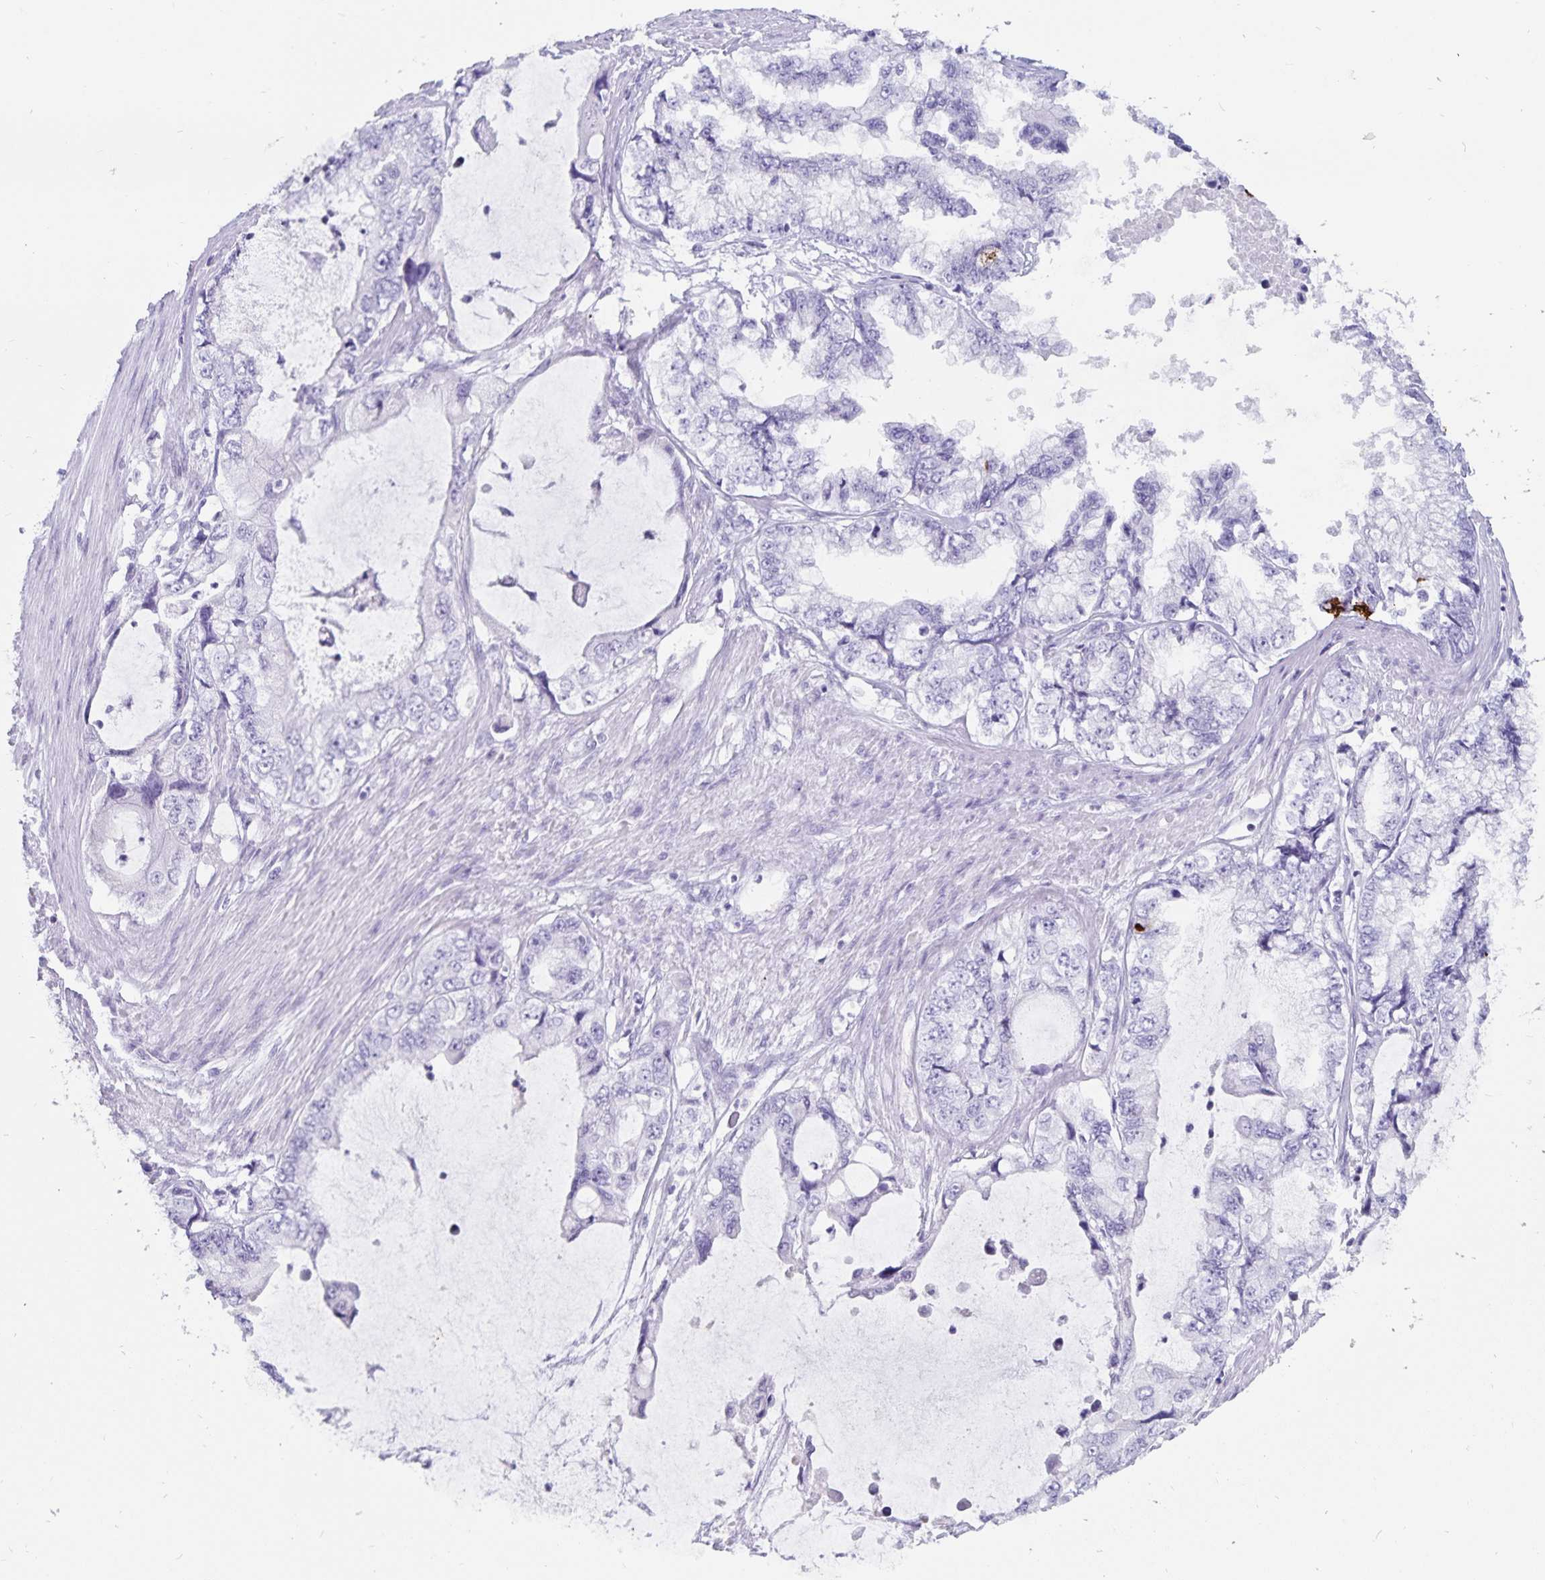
{"staining": {"intensity": "negative", "quantity": "none", "location": "none"}, "tissue": "stomach cancer", "cell_type": "Tumor cells", "image_type": "cancer", "snomed": [{"axis": "morphology", "description": "Adenocarcinoma, NOS"}, {"axis": "topography", "description": "Pancreas"}, {"axis": "topography", "description": "Stomach, upper"}, {"axis": "topography", "description": "Stomach"}], "caption": "DAB immunohistochemical staining of human stomach cancer (adenocarcinoma) reveals no significant staining in tumor cells.", "gene": "GPR137", "patient": {"sex": "male", "age": 77}}